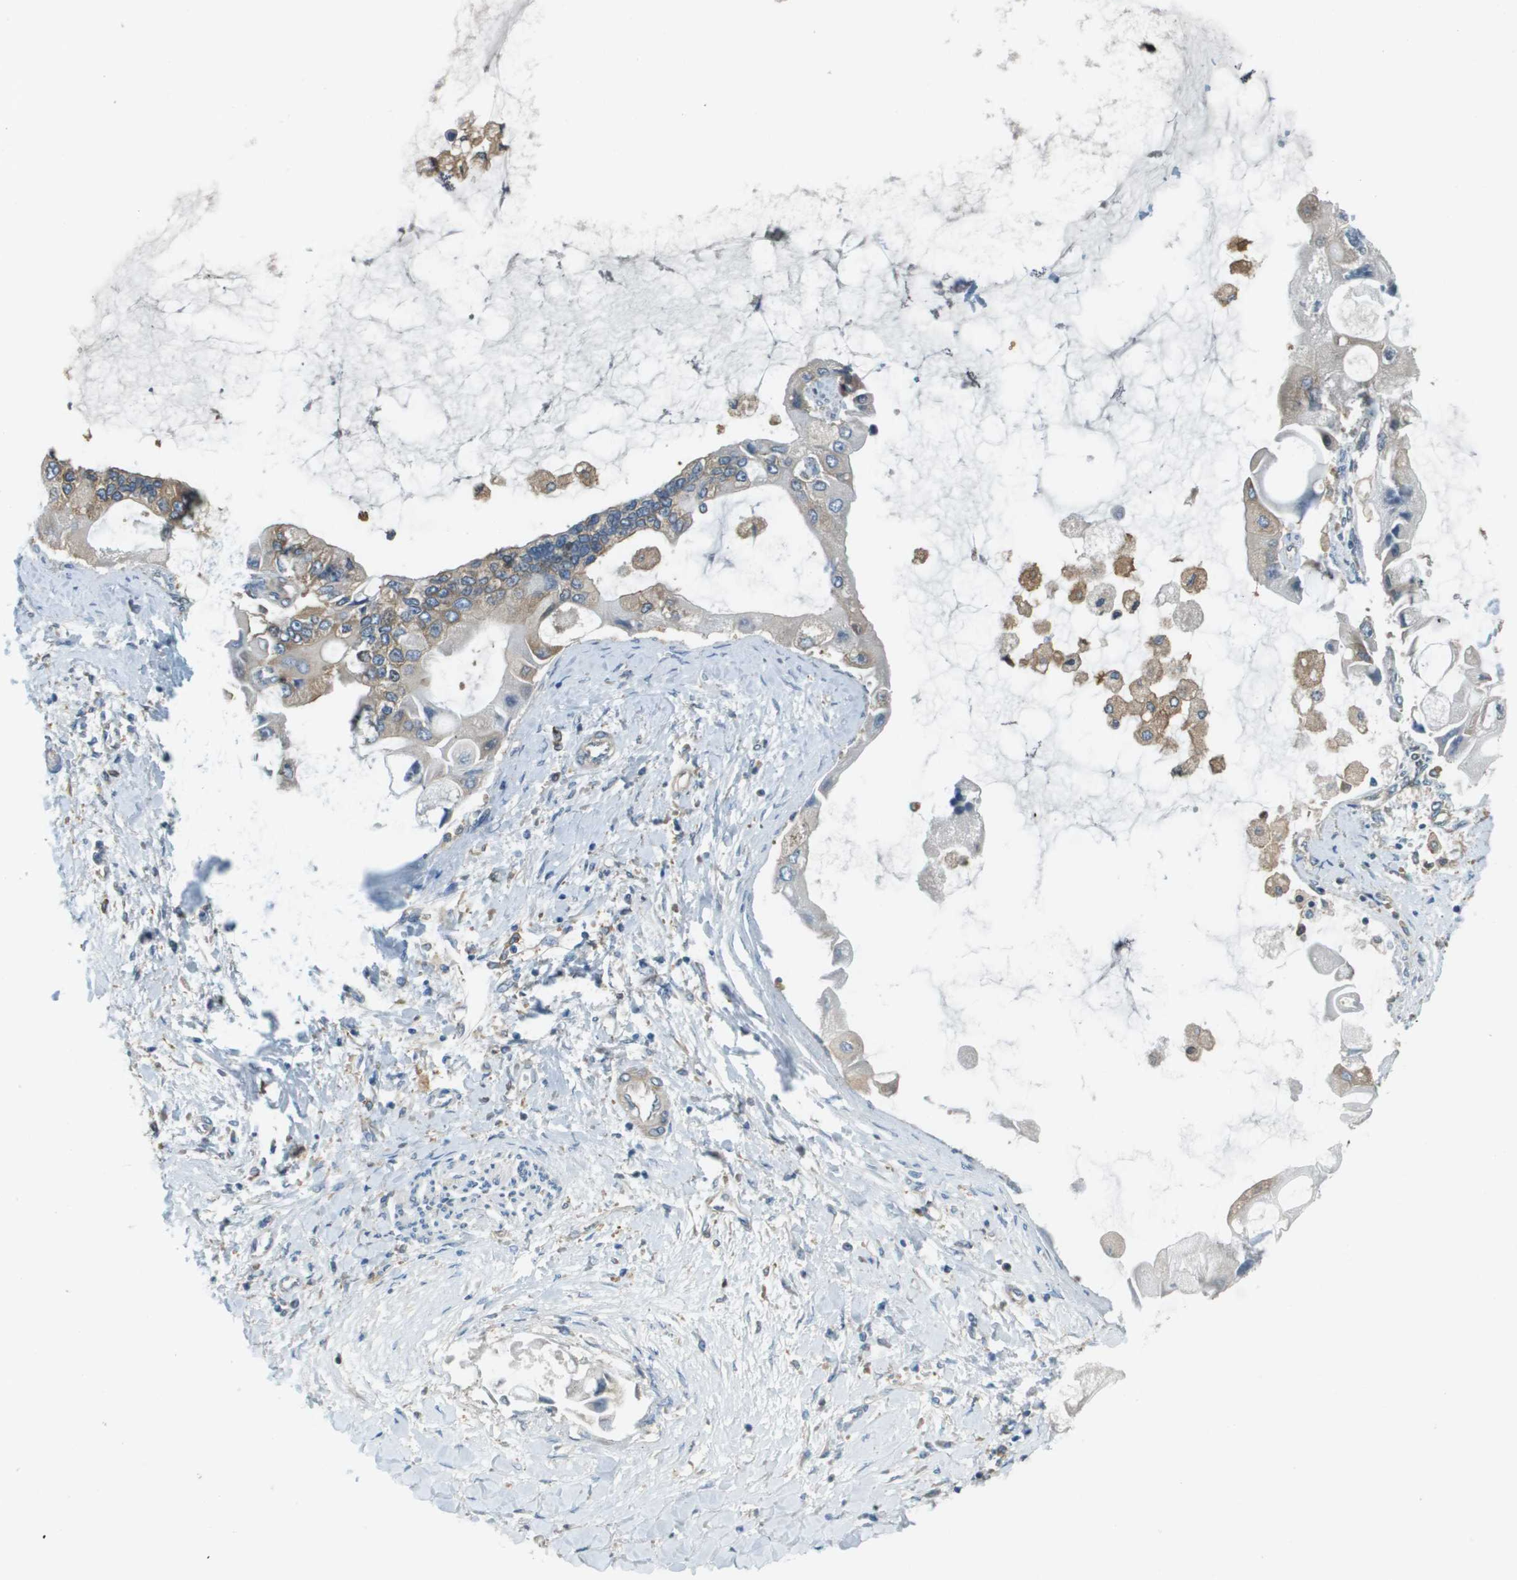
{"staining": {"intensity": "weak", "quantity": "25%-75%", "location": "cytoplasmic/membranous"}, "tissue": "liver cancer", "cell_type": "Tumor cells", "image_type": "cancer", "snomed": [{"axis": "morphology", "description": "Cholangiocarcinoma"}, {"axis": "topography", "description": "Liver"}], "caption": "Liver cancer (cholangiocarcinoma) tissue demonstrates weak cytoplasmic/membranous positivity in about 25%-75% of tumor cells, visualized by immunohistochemistry.", "gene": "CORO1B", "patient": {"sex": "male", "age": 50}}